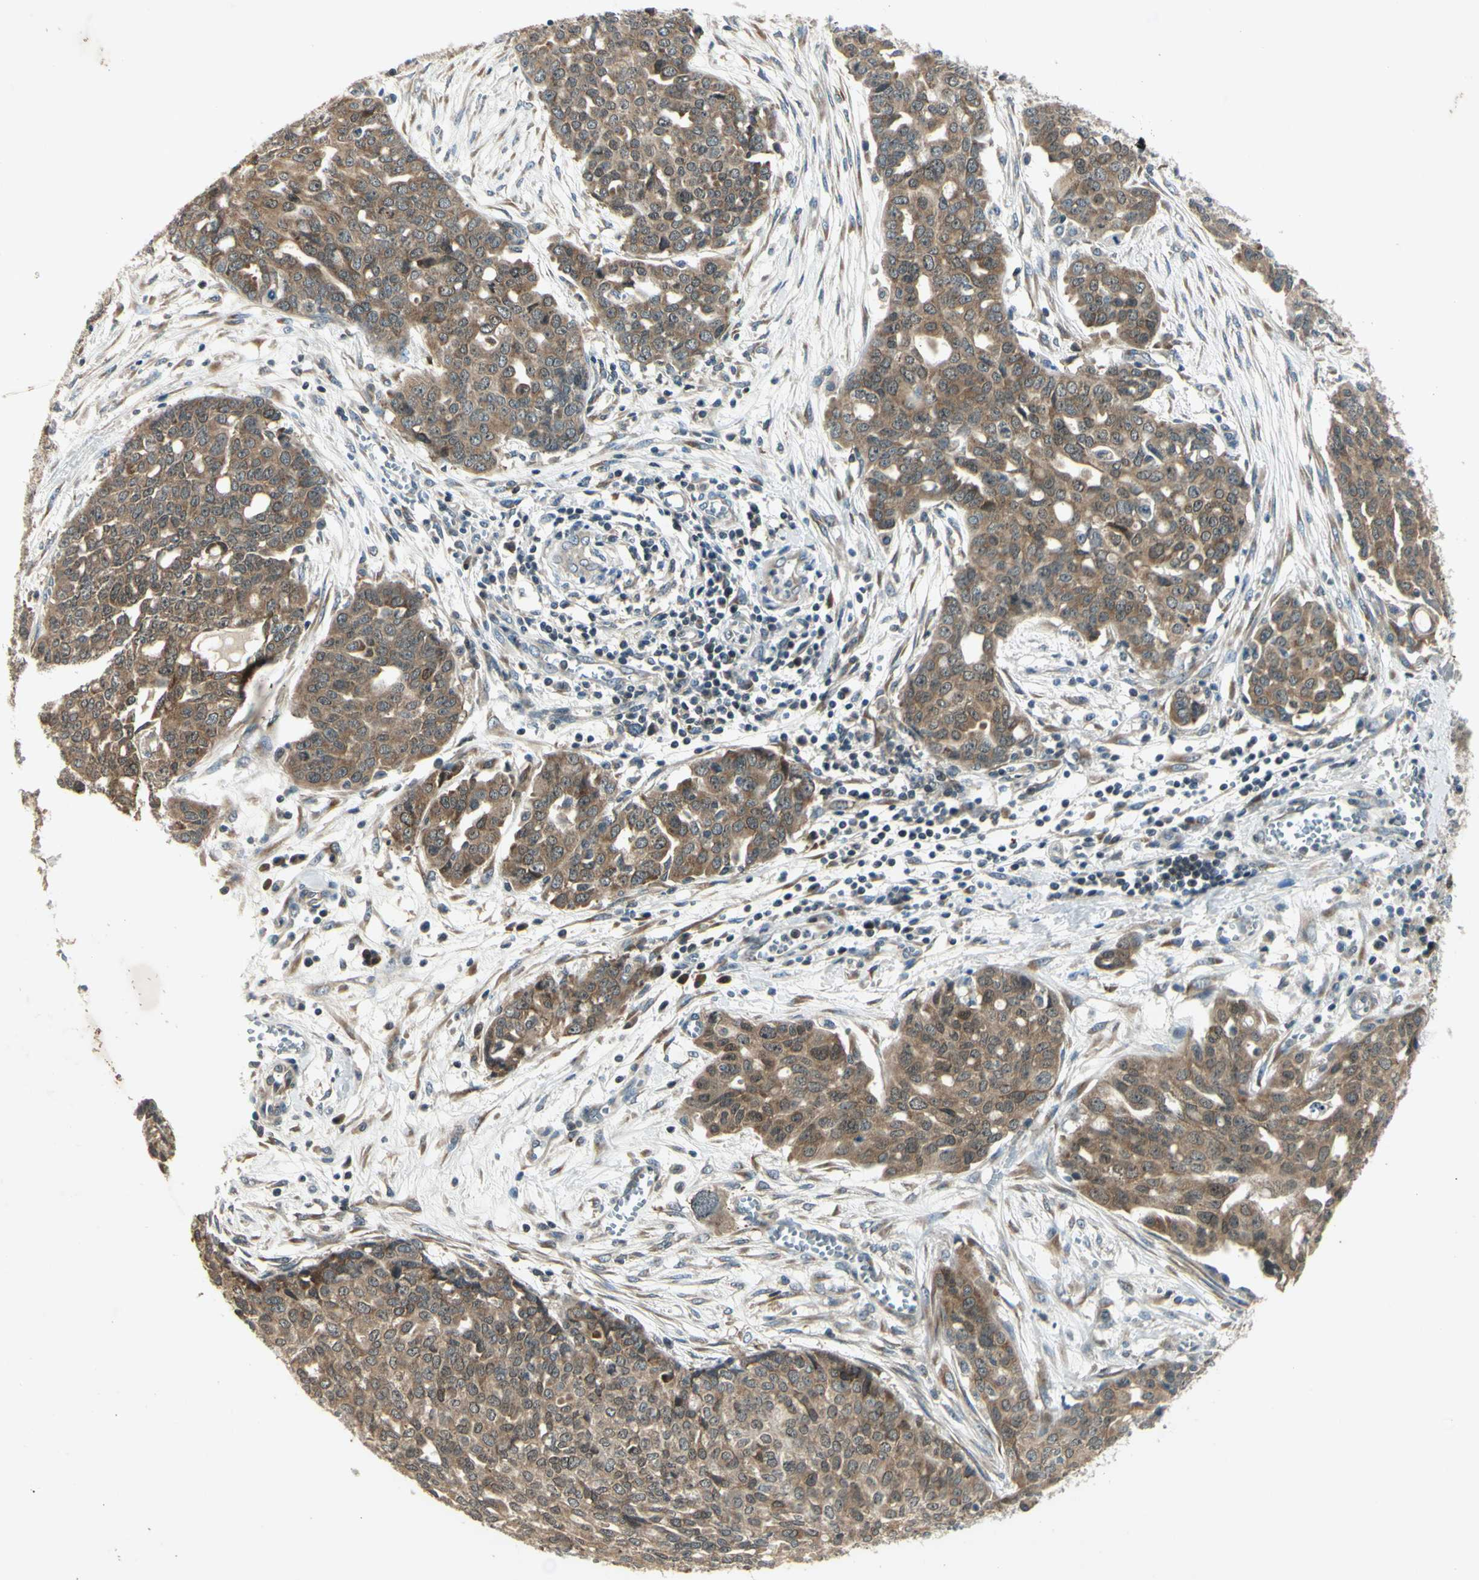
{"staining": {"intensity": "strong", "quantity": ">75%", "location": "cytoplasmic/membranous"}, "tissue": "ovarian cancer", "cell_type": "Tumor cells", "image_type": "cancer", "snomed": [{"axis": "morphology", "description": "Cystadenocarcinoma, serous, NOS"}, {"axis": "topography", "description": "Soft tissue"}, {"axis": "topography", "description": "Ovary"}], "caption": "Brown immunohistochemical staining in human serous cystadenocarcinoma (ovarian) exhibits strong cytoplasmic/membranous positivity in about >75% of tumor cells.", "gene": "RPS6KB2", "patient": {"sex": "female", "age": 57}}